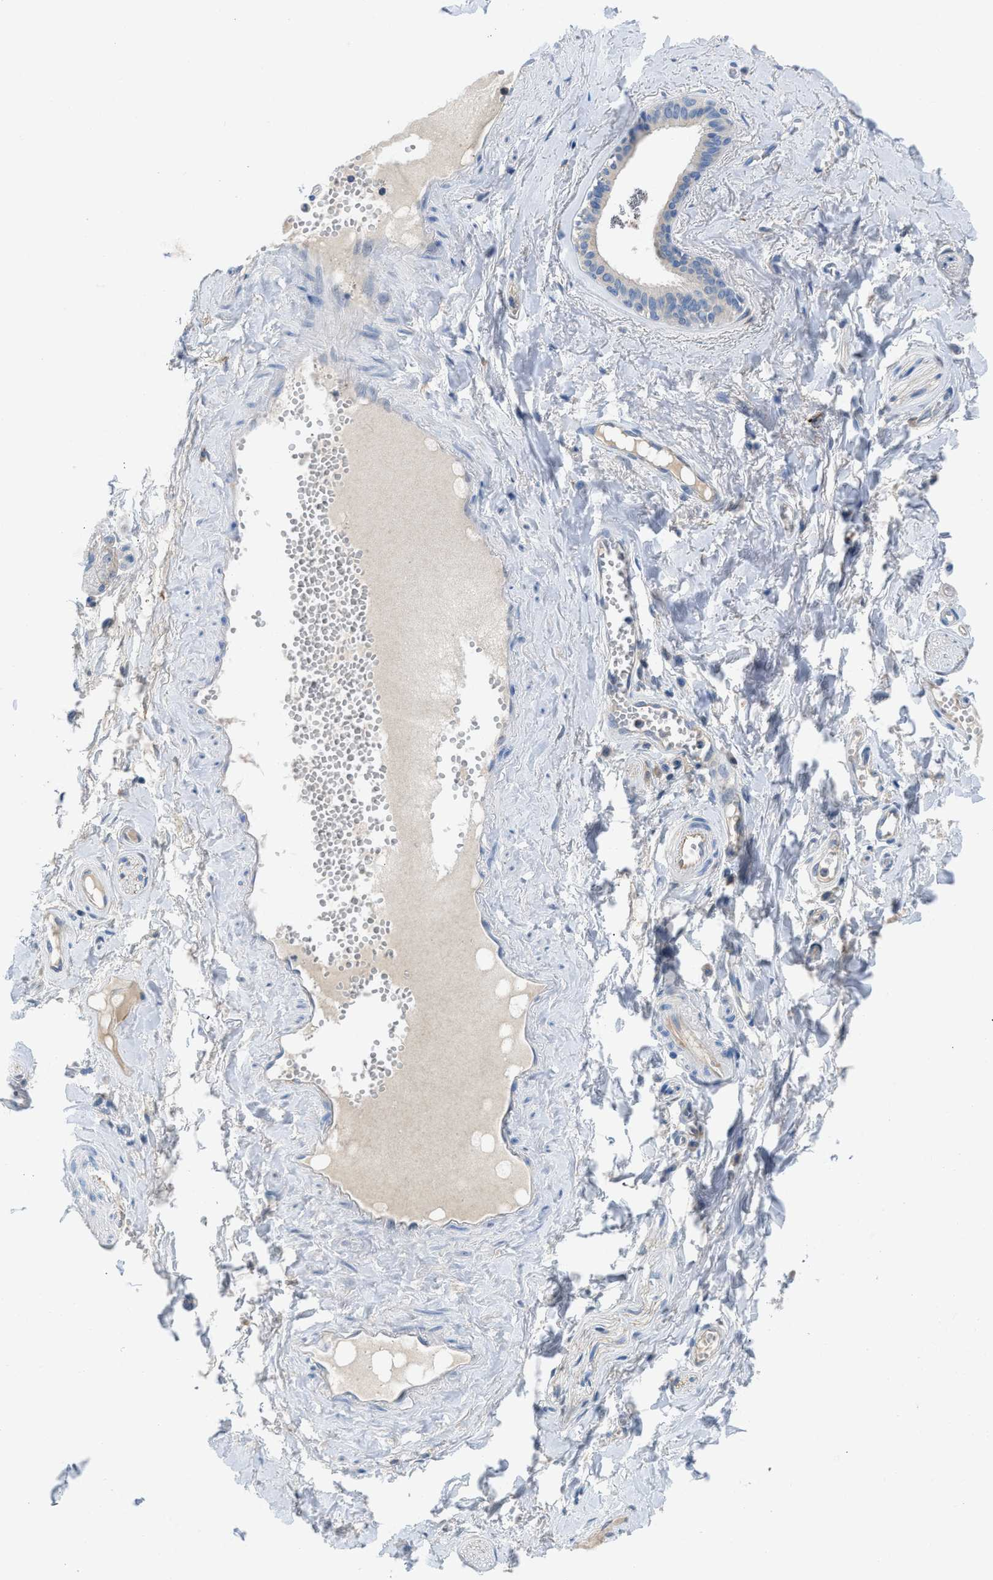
{"staining": {"intensity": "negative", "quantity": "none", "location": "none"}, "tissue": "adipose tissue", "cell_type": "Adipocytes", "image_type": "normal", "snomed": [{"axis": "morphology", "description": "Normal tissue, NOS"}, {"axis": "morphology", "description": "Inflammation, NOS"}, {"axis": "topography", "description": "Salivary gland"}, {"axis": "topography", "description": "Peripheral nerve tissue"}], "caption": "Protein analysis of normal adipose tissue reveals no significant expression in adipocytes. (DAB (3,3'-diaminobenzidine) immunohistochemistry visualized using brightfield microscopy, high magnification).", "gene": "BNC2", "patient": {"sex": "female", "age": 75}}